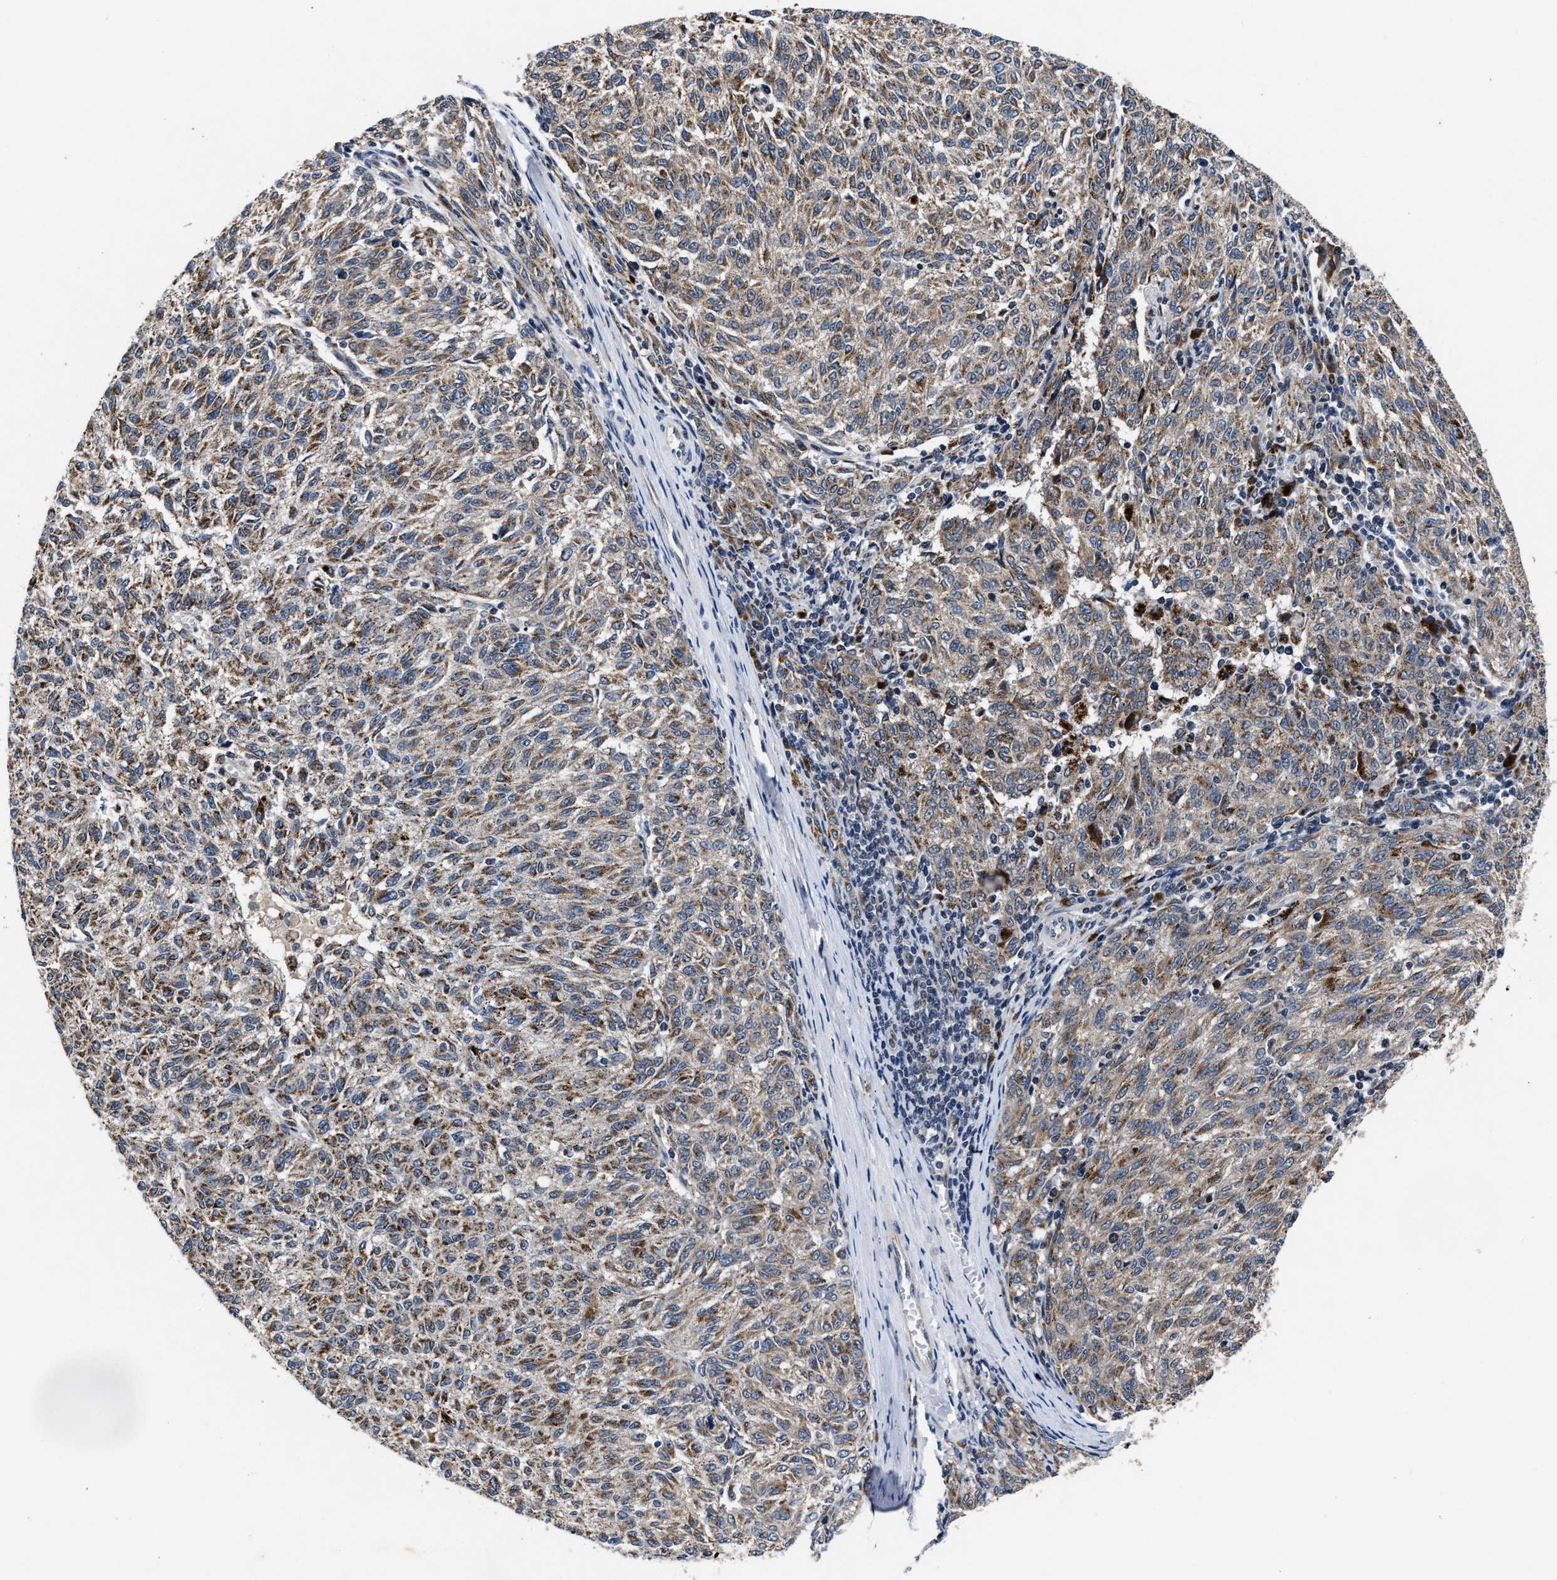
{"staining": {"intensity": "moderate", "quantity": ">75%", "location": "cytoplasmic/membranous"}, "tissue": "melanoma", "cell_type": "Tumor cells", "image_type": "cancer", "snomed": [{"axis": "morphology", "description": "Malignant melanoma, NOS"}, {"axis": "topography", "description": "Skin"}], "caption": "IHC image of neoplastic tissue: melanoma stained using immunohistochemistry (IHC) exhibits medium levels of moderate protein expression localized specifically in the cytoplasmic/membranous of tumor cells, appearing as a cytoplasmic/membranous brown color.", "gene": "TMEM53", "patient": {"sex": "female", "age": 72}}